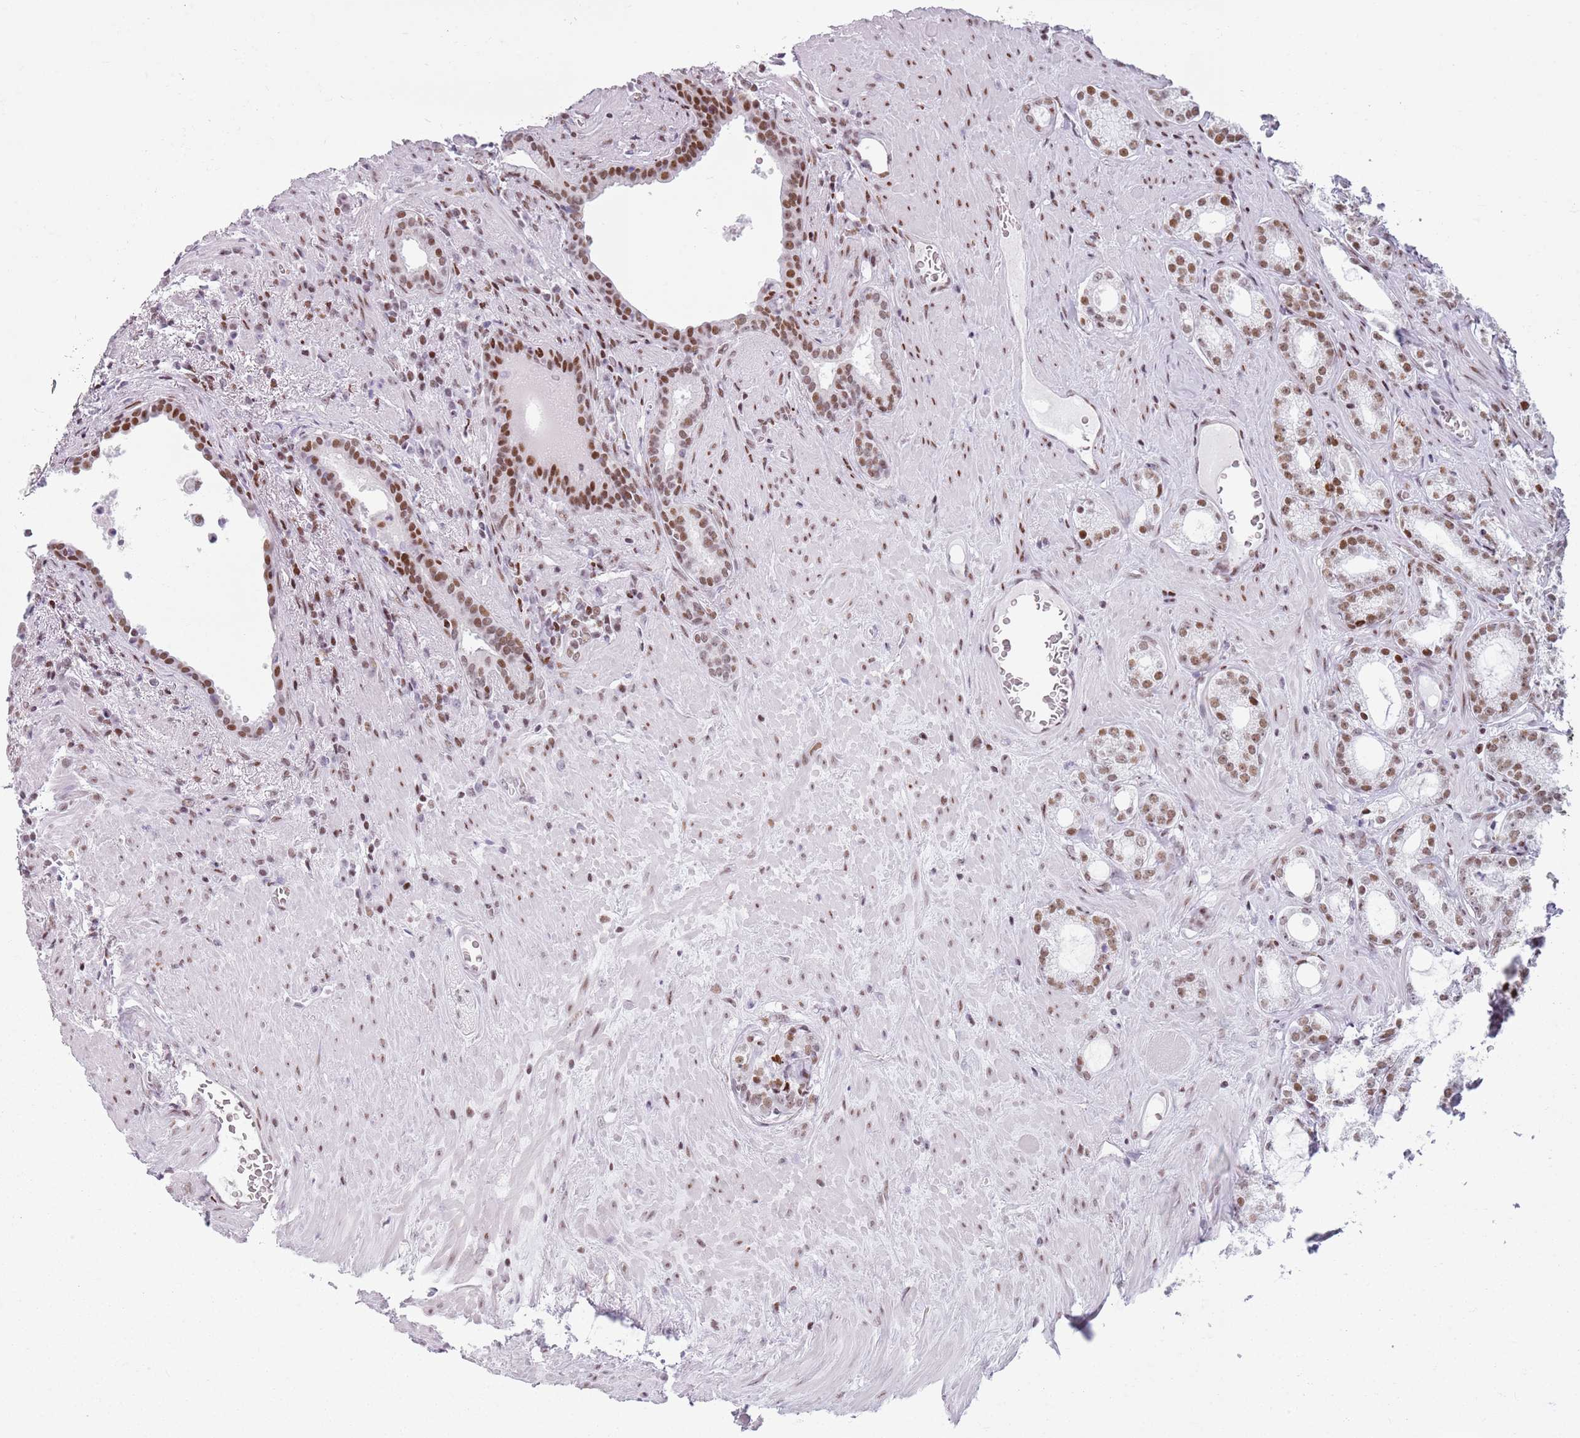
{"staining": {"intensity": "moderate", "quantity": ">75%", "location": "nuclear"}, "tissue": "prostate cancer", "cell_type": "Tumor cells", "image_type": "cancer", "snomed": [{"axis": "morphology", "description": "Adenocarcinoma, Low grade"}, {"axis": "topography", "description": "Prostate"}], "caption": "An IHC micrograph of neoplastic tissue is shown. Protein staining in brown labels moderate nuclear positivity in adenocarcinoma (low-grade) (prostate) within tumor cells.", "gene": "FAM104B", "patient": {"sex": "male", "age": 71}}